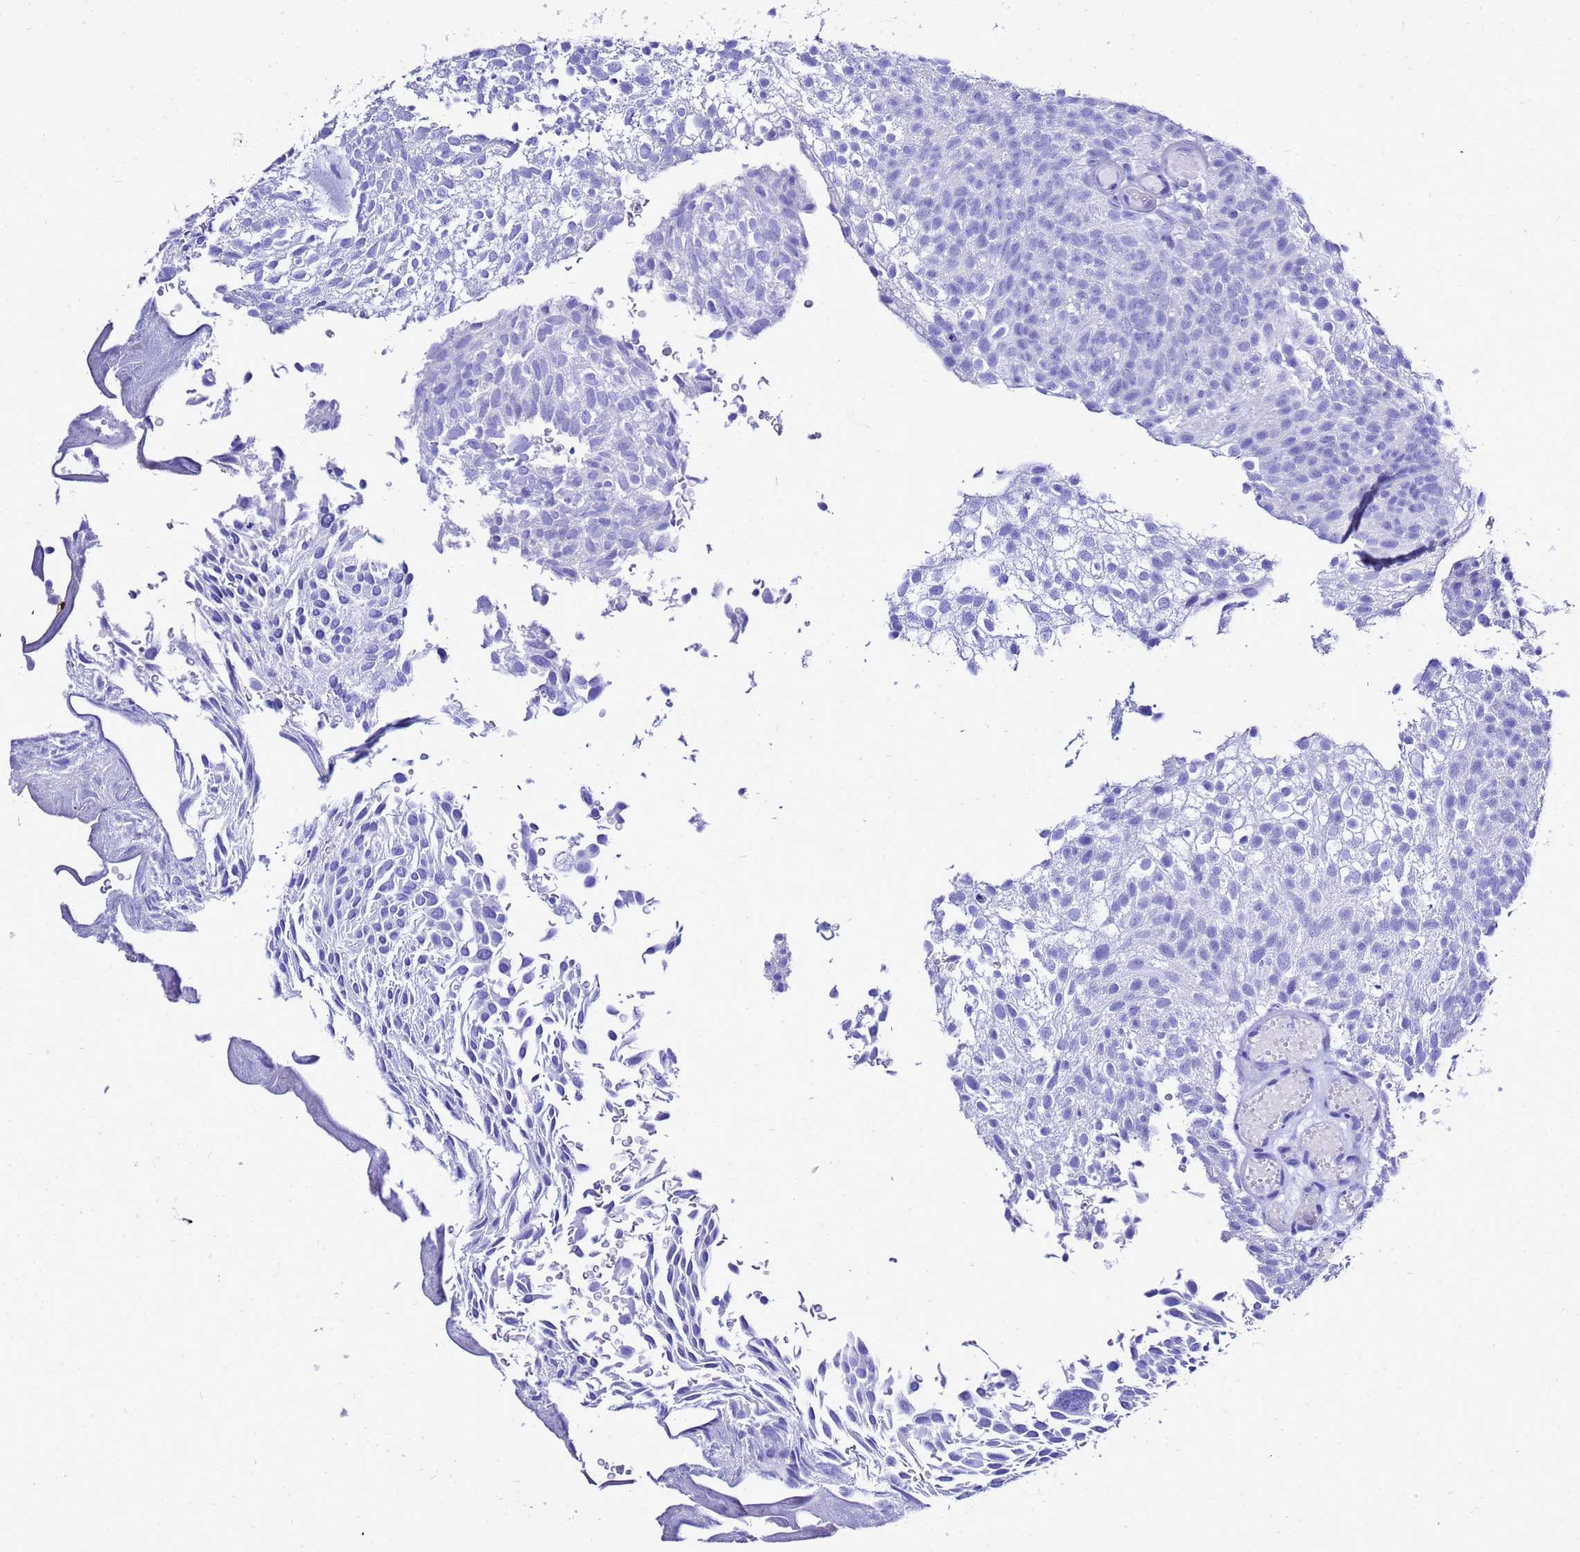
{"staining": {"intensity": "negative", "quantity": "none", "location": "none"}, "tissue": "urothelial cancer", "cell_type": "Tumor cells", "image_type": "cancer", "snomed": [{"axis": "morphology", "description": "Urothelial carcinoma, Low grade"}, {"axis": "topography", "description": "Urinary bladder"}], "caption": "Immunohistochemistry of low-grade urothelial carcinoma displays no positivity in tumor cells. (DAB (3,3'-diaminobenzidine) immunohistochemistry (IHC), high magnification).", "gene": "LIPF", "patient": {"sex": "male", "age": 78}}